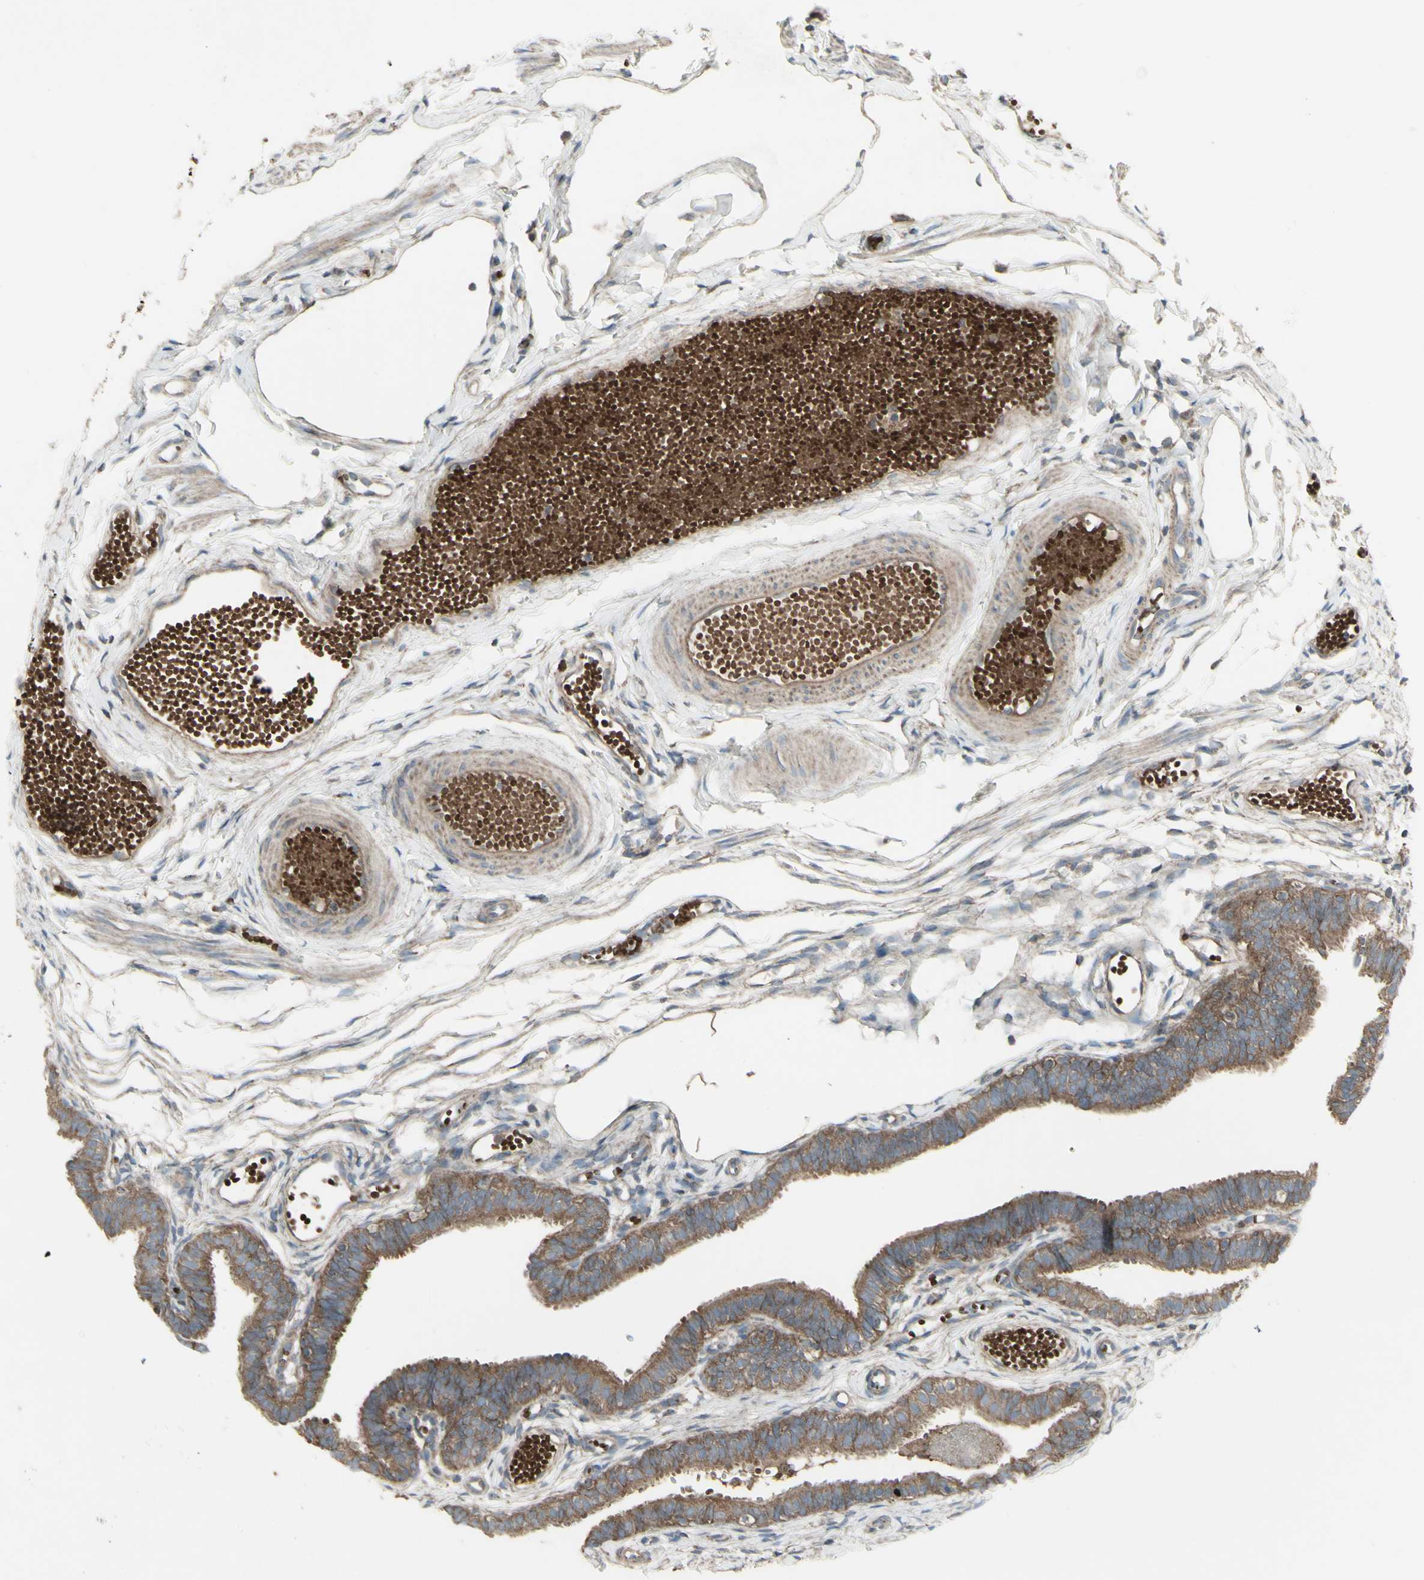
{"staining": {"intensity": "moderate", "quantity": ">75%", "location": "cytoplasmic/membranous"}, "tissue": "fallopian tube", "cell_type": "Glandular cells", "image_type": "normal", "snomed": [{"axis": "morphology", "description": "Normal tissue, NOS"}, {"axis": "topography", "description": "Fallopian tube"}, {"axis": "topography", "description": "Placenta"}], "caption": "Immunohistochemistry (IHC) staining of benign fallopian tube, which shows medium levels of moderate cytoplasmic/membranous positivity in approximately >75% of glandular cells indicating moderate cytoplasmic/membranous protein positivity. The staining was performed using DAB (brown) for protein detection and nuclei were counterstained in hematoxylin (blue).", "gene": "SHC1", "patient": {"sex": "female", "age": 34}}